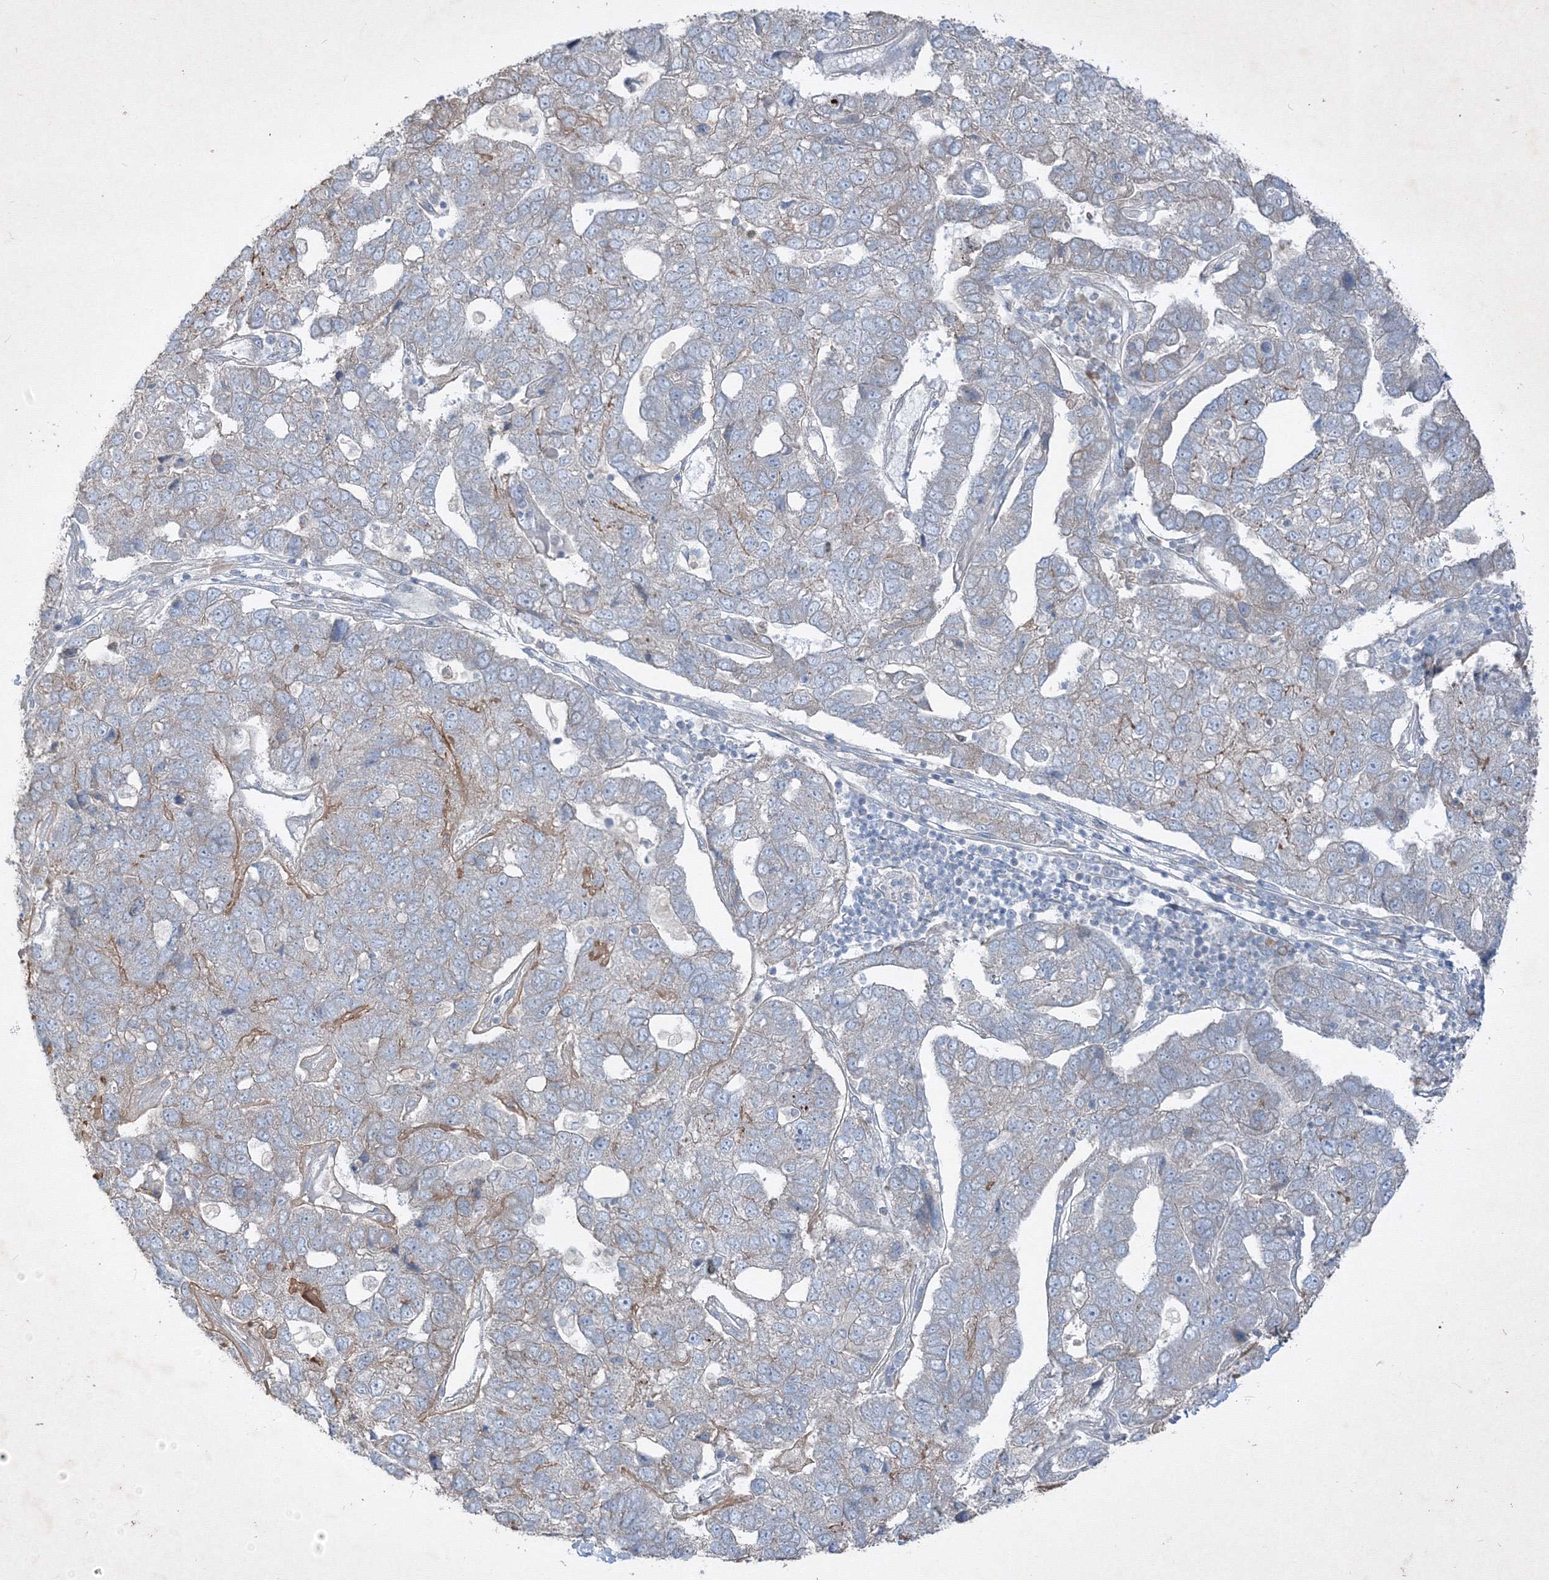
{"staining": {"intensity": "weak", "quantity": "<25%", "location": "cytoplasmic/membranous"}, "tissue": "pancreatic cancer", "cell_type": "Tumor cells", "image_type": "cancer", "snomed": [{"axis": "morphology", "description": "Adenocarcinoma, NOS"}, {"axis": "topography", "description": "Pancreas"}], "caption": "The micrograph displays no staining of tumor cells in pancreatic cancer (adenocarcinoma).", "gene": "IFNAR1", "patient": {"sex": "female", "age": 61}}